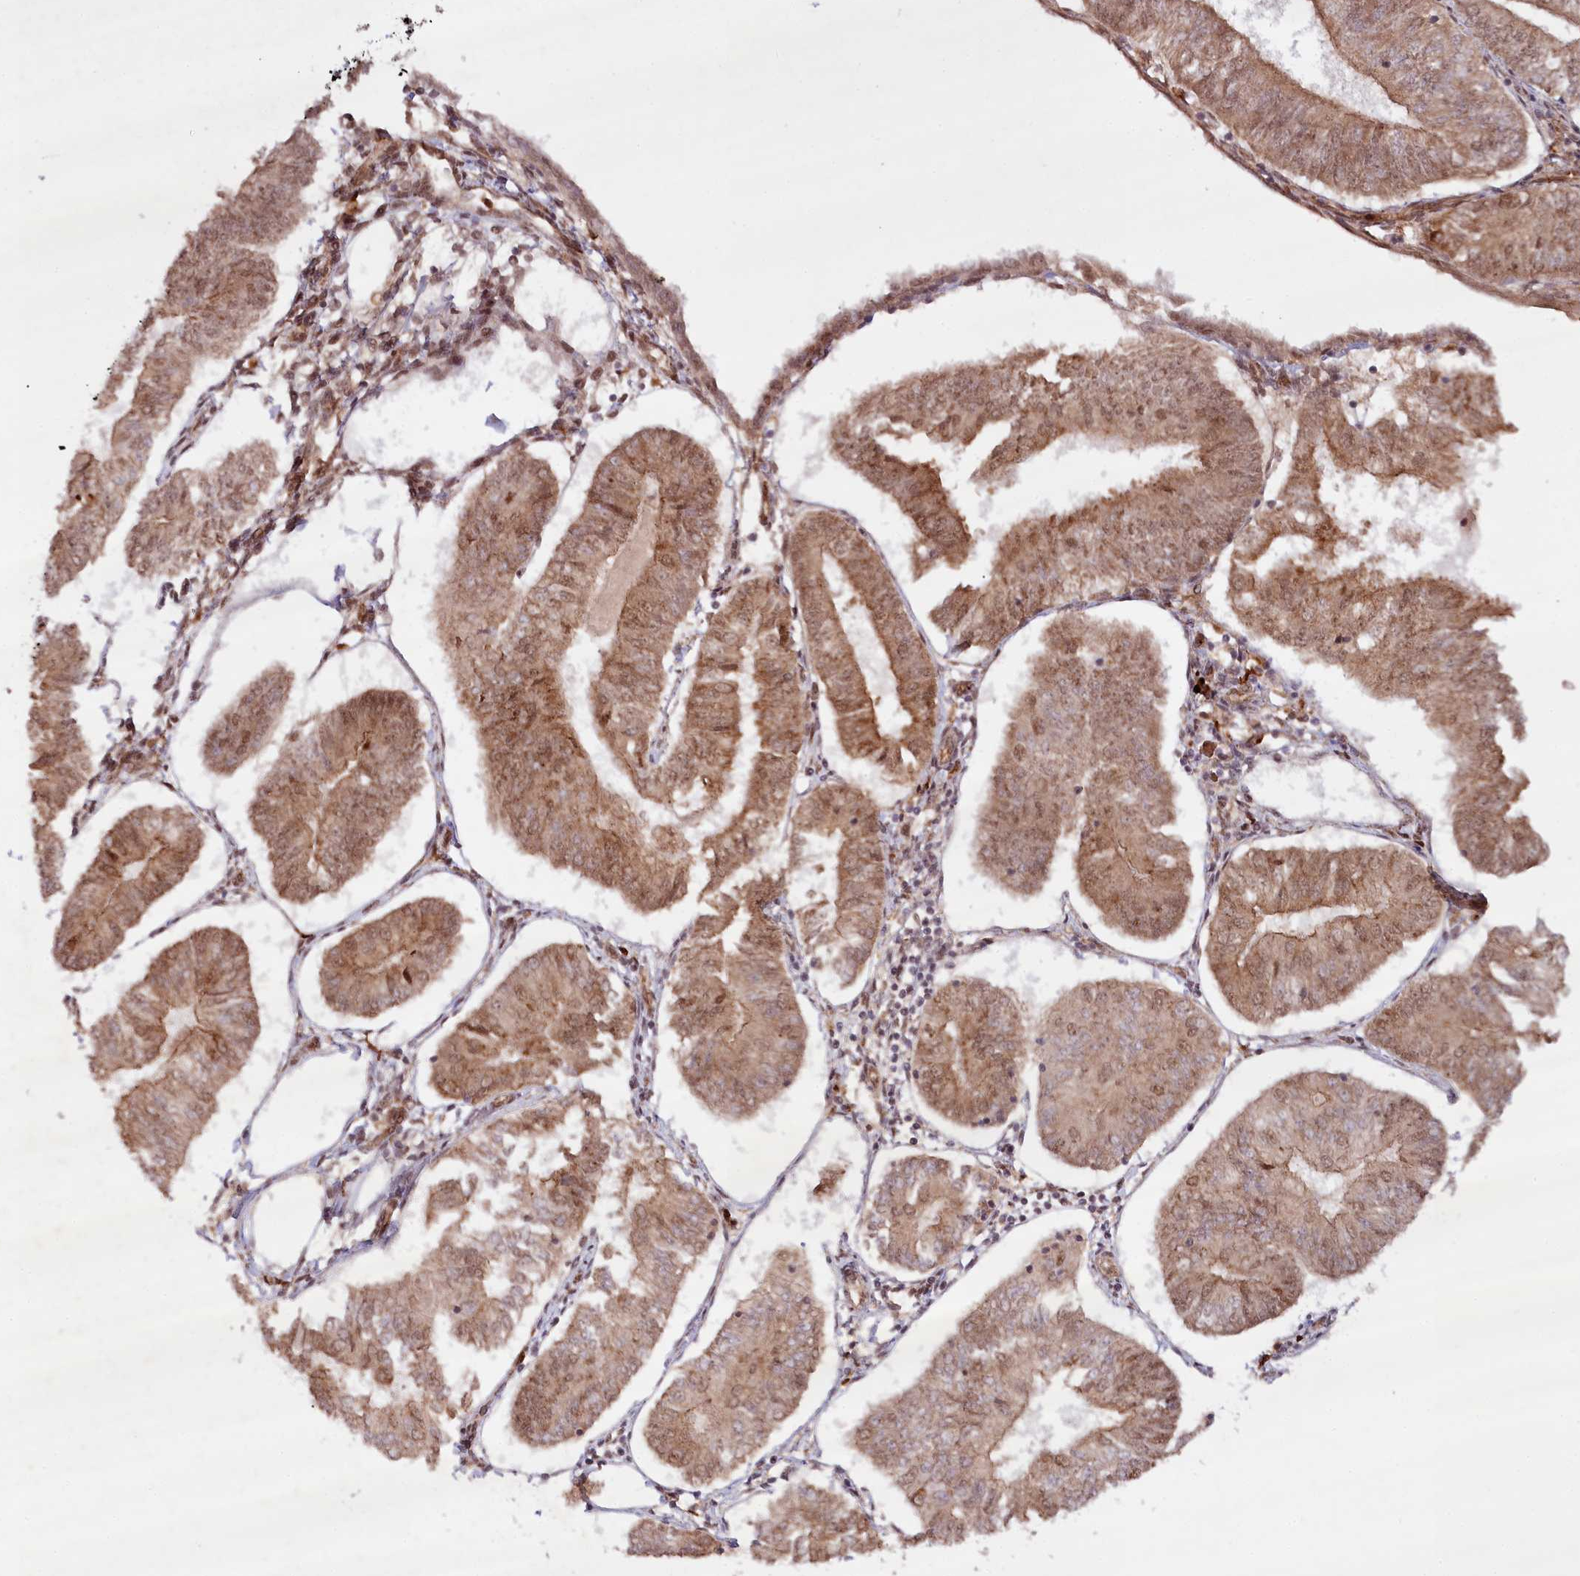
{"staining": {"intensity": "moderate", "quantity": ">75%", "location": "cytoplasmic/membranous,nuclear"}, "tissue": "endometrial cancer", "cell_type": "Tumor cells", "image_type": "cancer", "snomed": [{"axis": "morphology", "description": "Adenocarcinoma, NOS"}, {"axis": "topography", "description": "Endometrium"}], "caption": "Immunohistochemistry (IHC) (DAB (3,3'-diaminobenzidine)) staining of endometrial cancer (adenocarcinoma) exhibits moderate cytoplasmic/membranous and nuclear protein staining in approximately >75% of tumor cells. (brown staining indicates protein expression, while blue staining denotes nuclei).", "gene": "ALKBH8", "patient": {"sex": "female", "age": 58}}